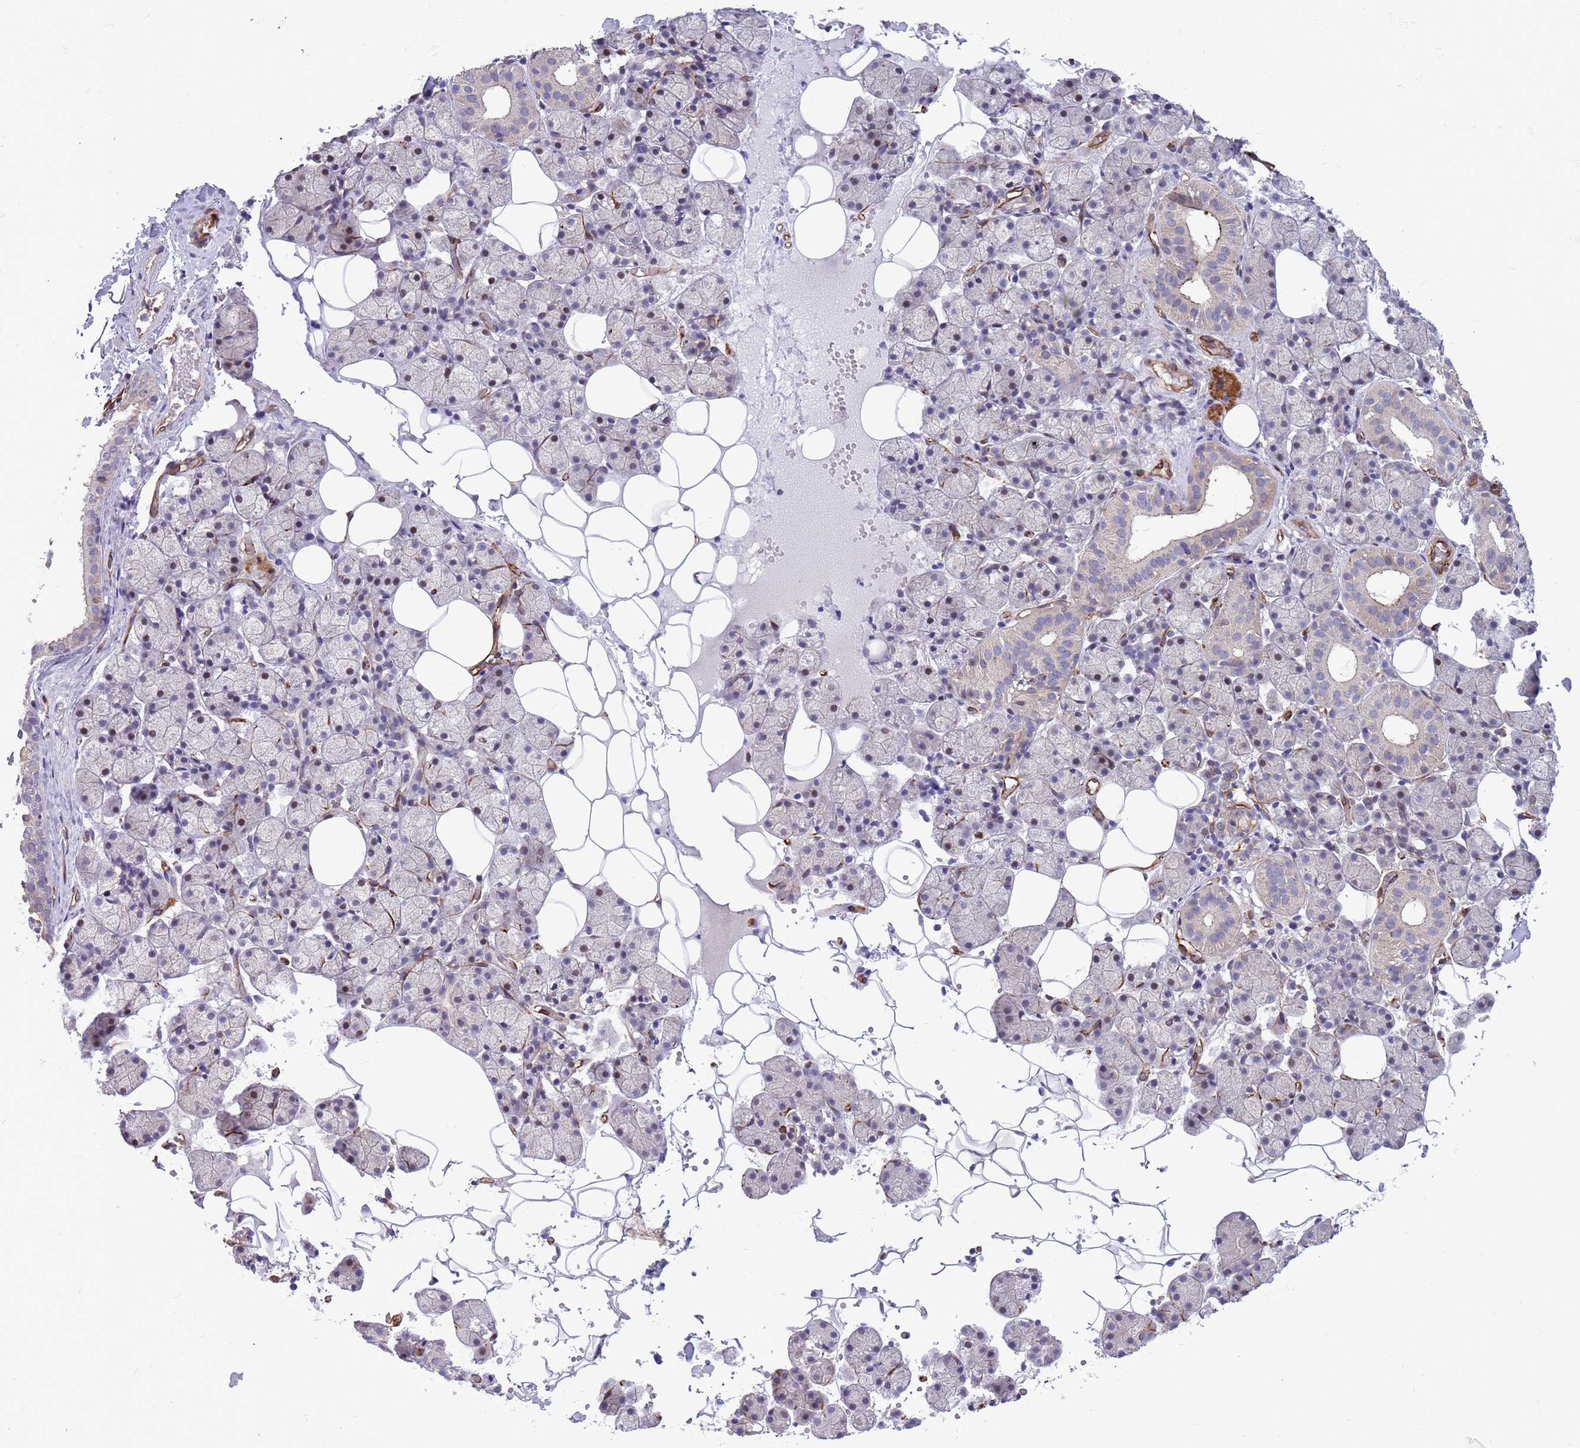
{"staining": {"intensity": "moderate", "quantity": "<25%", "location": "nuclear"}, "tissue": "salivary gland", "cell_type": "Glandular cells", "image_type": "normal", "snomed": [{"axis": "morphology", "description": "Normal tissue, NOS"}, {"axis": "topography", "description": "Salivary gland"}], "caption": "Immunohistochemistry (IHC) photomicrograph of benign salivary gland: human salivary gland stained using IHC displays low levels of moderate protein expression localized specifically in the nuclear of glandular cells, appearing as a nuclear brown color.", "gene": "GAS2L3", "patient": {"sex": "female", "age": 33}}